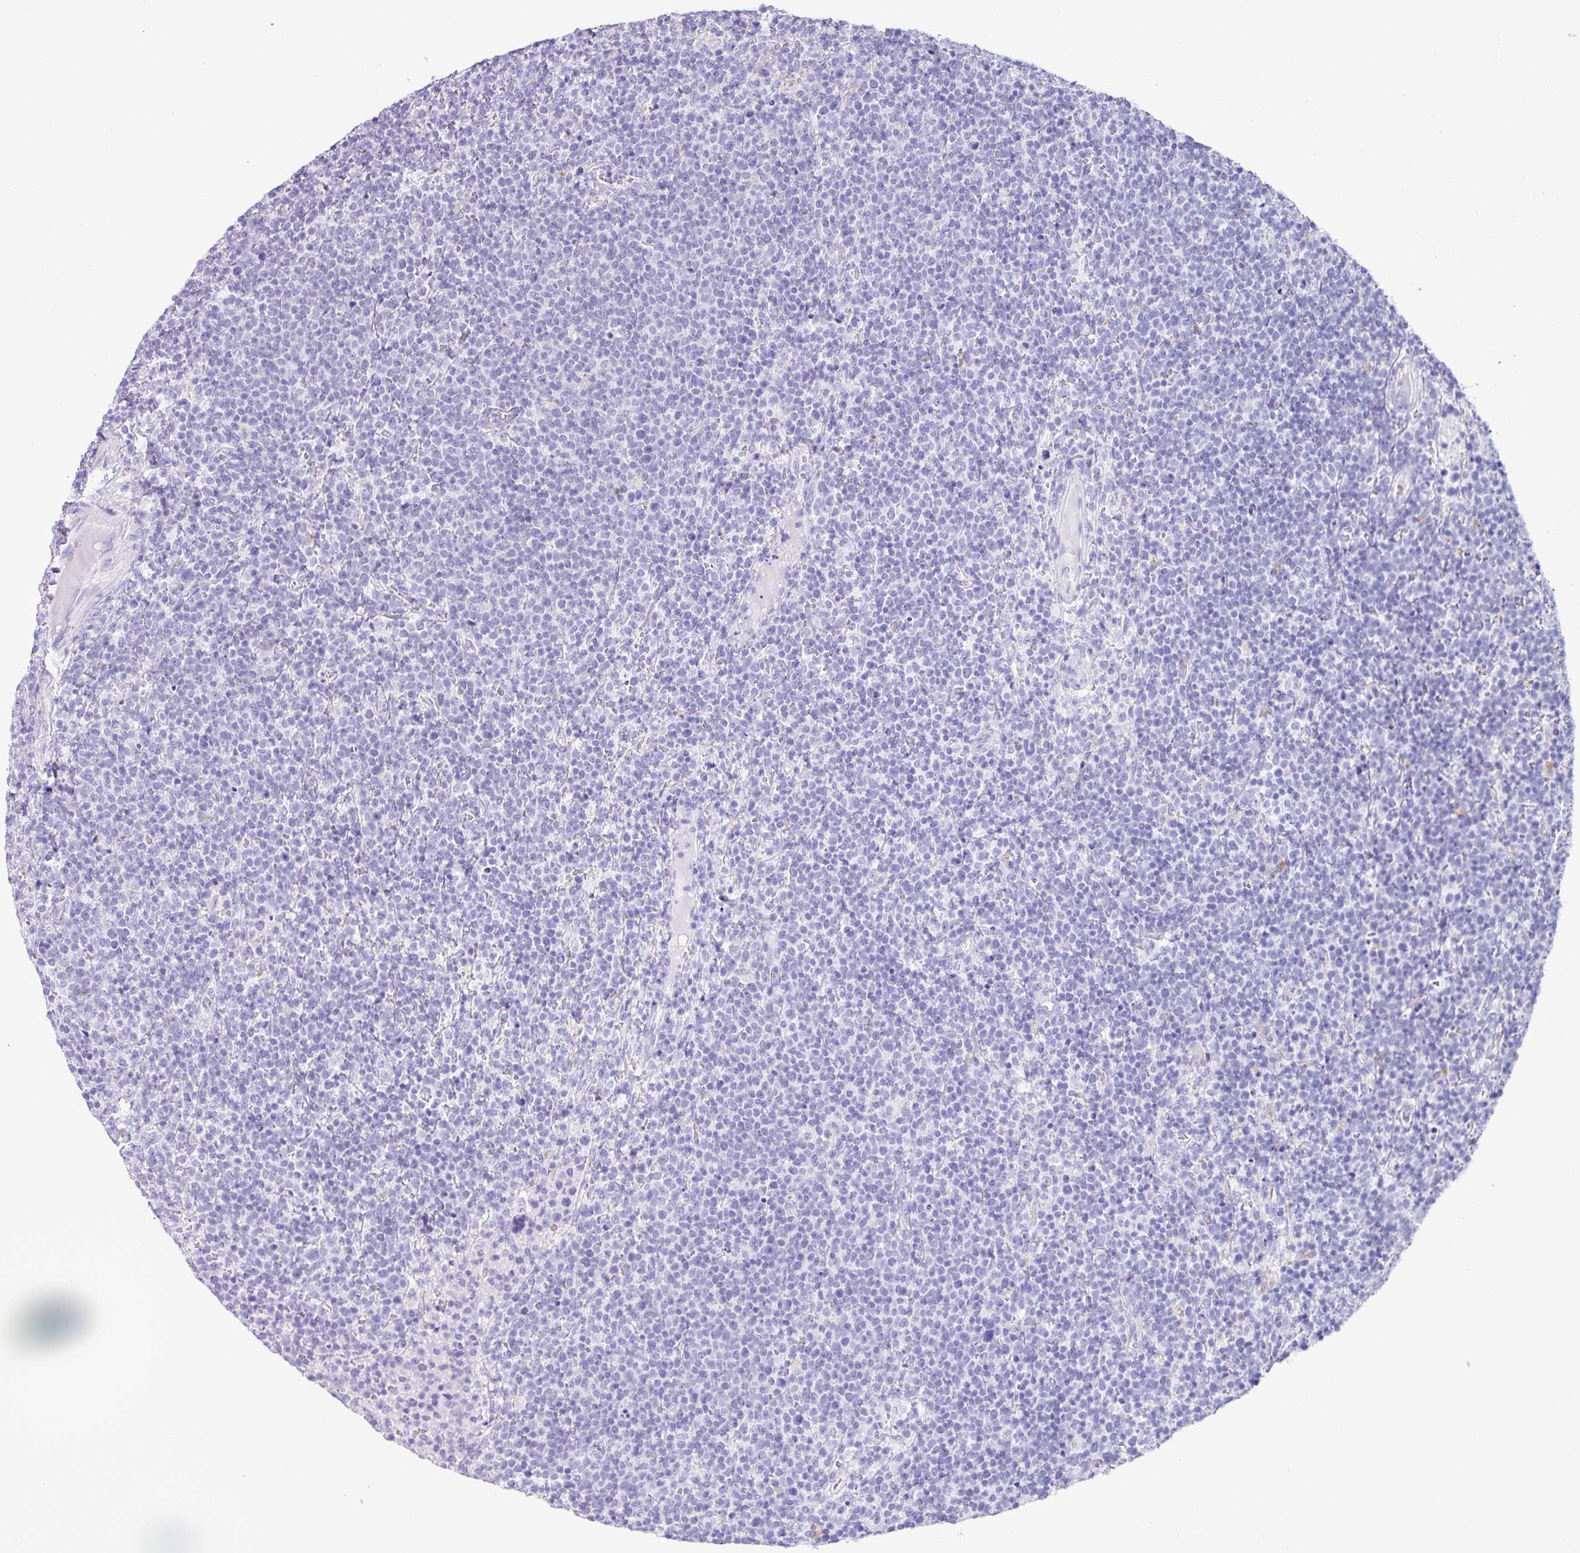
{"staining": {"intensity": "negative", "quantity": "none", "location": "none"}, "tissue": "lymphoma", "cell_type": "Tumor cells", "image_type": "cancer", "snomed": [{"axis": "morphology", "description": "Malignant lymphoma, non-Hodgkin's type, High grade"}, {"axis": "topography", "description": "Lymph node"}], "caption": "Immunohistochemical staining of high-grade malignant lymphoma, non-Hodgkin's type shows no significant expression in tumor cells.", "gene": "NCCRP1", "patient": {"sex": "male", "age": 61}}